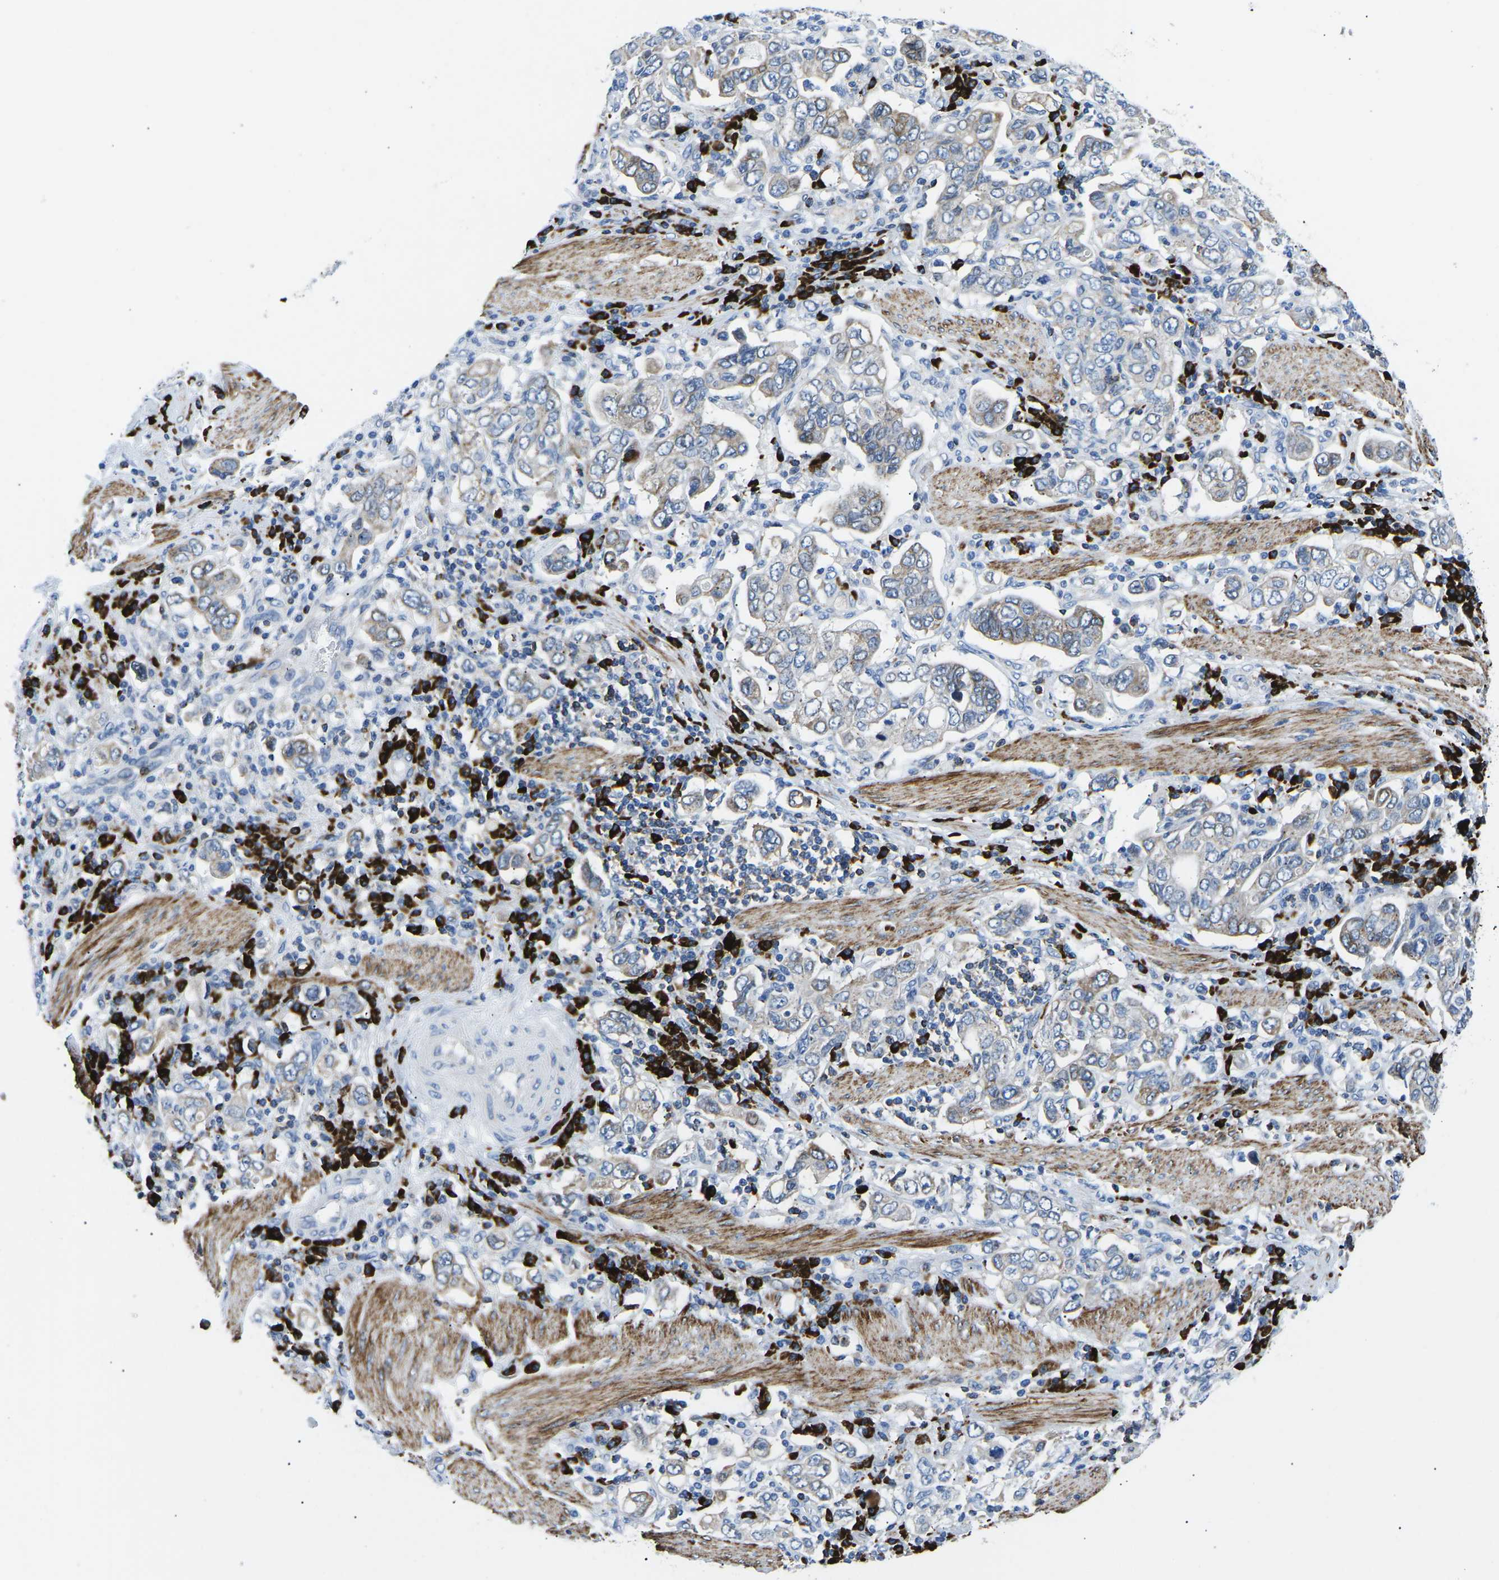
{"staining": {"intensity": "weak", "quantity": "<25%", "location": "cytoplasmic/membranous"}, "tissue": "stomach cancer", "cell_type": "Tumor cells", "image_type": "cancer", "snomed": [{"axis": "morphology", "description": "Adenocarcinoma, NOS"}, {"axis": "topography", "description": "Stomach, upper"}], "caption": "This micrograph is of adenocarcinoma (stomach) stained with immunohistochemistry to label a protein in brown with the nuclei are counter-stained blue. There is no expression in tumor cells.", "gene": "MC4R", "patient": {"sex": "male", "age": 62}}